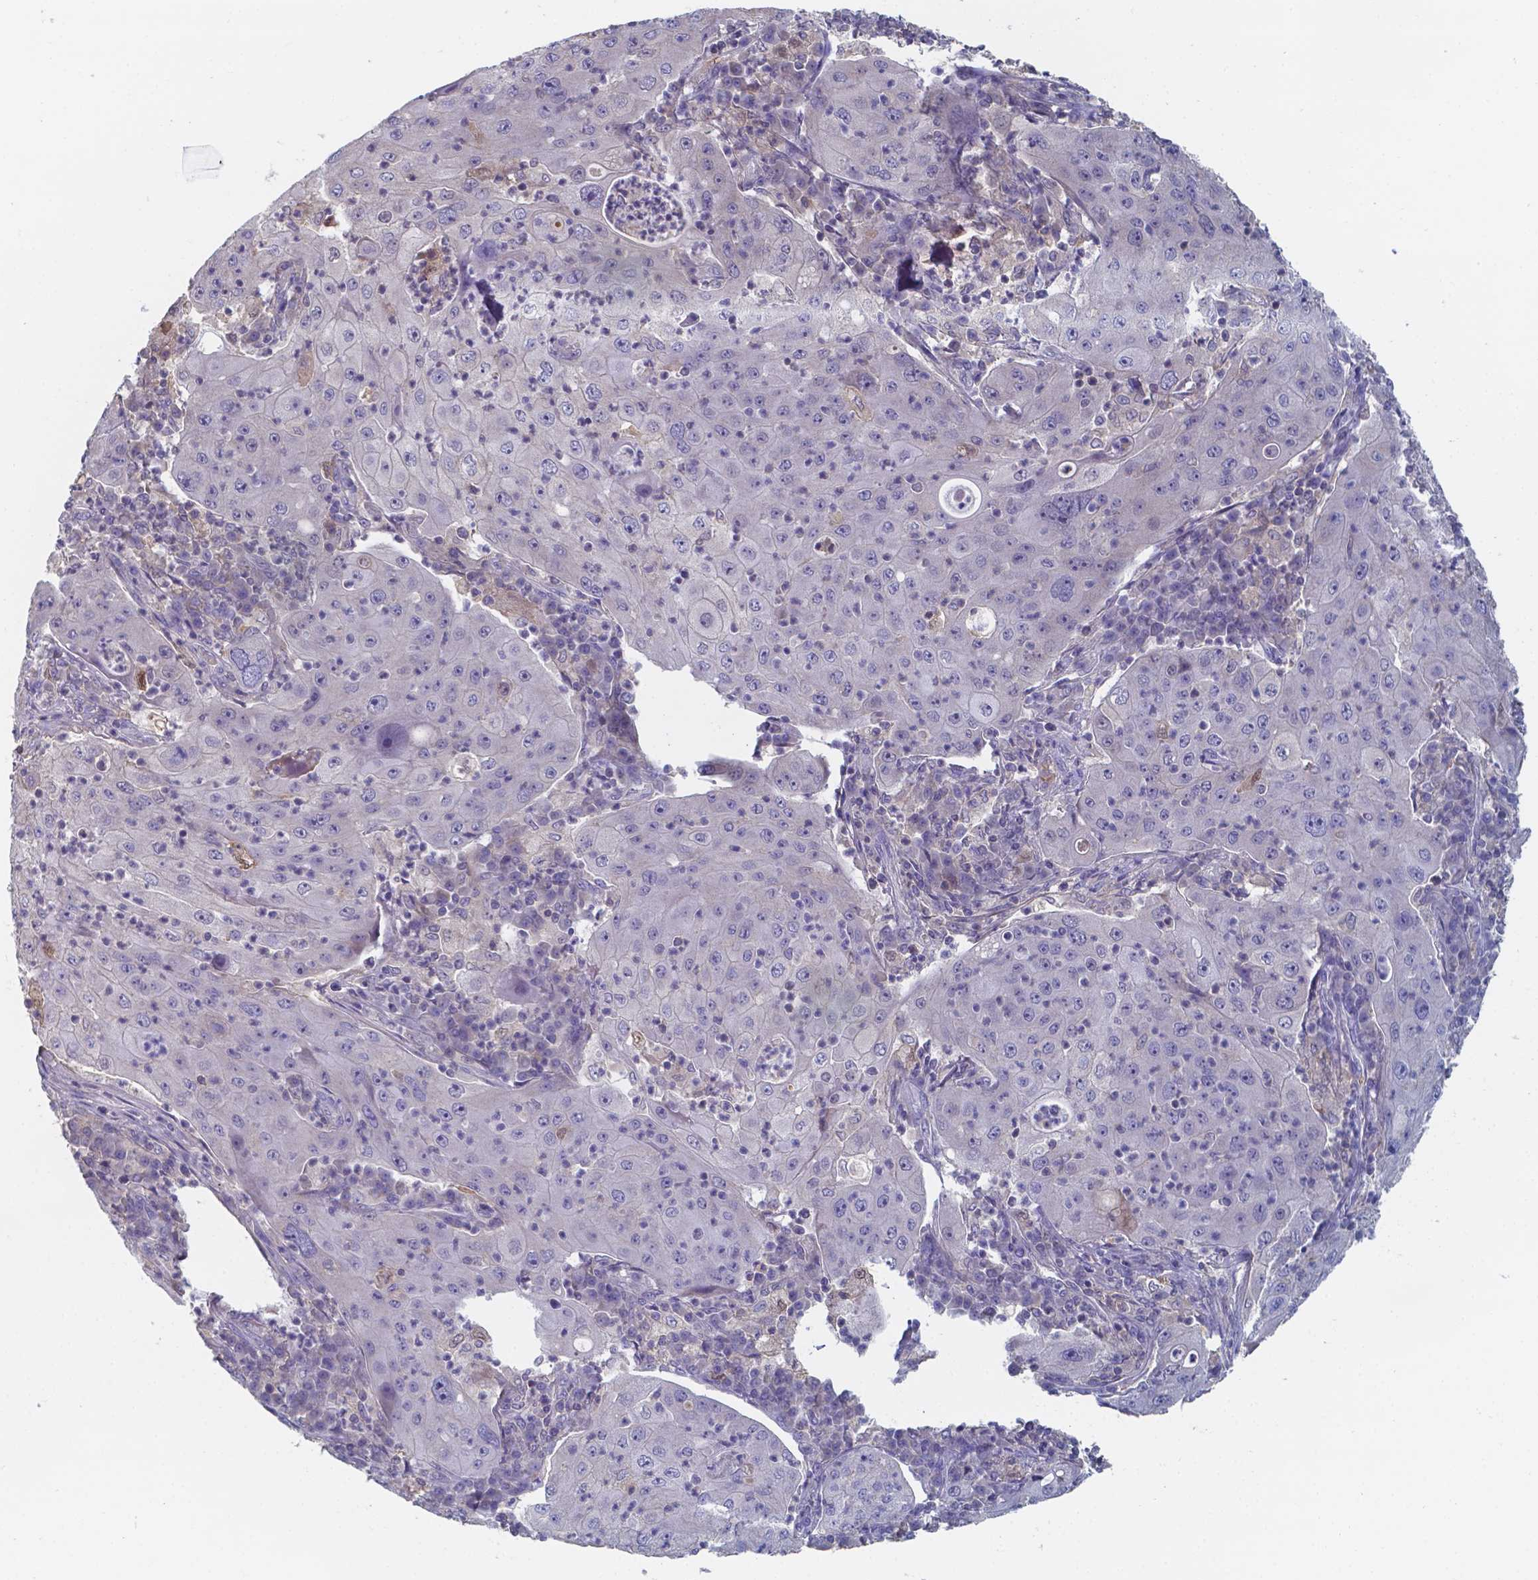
{"staining": {"intensity": "negative", "quantity": "none", "location": "none"}, "tissue": "lung cancer", "cell_type": "Tumor cells", "image_type": "cancer", "snomed": [{"axis": "morphology", "description": "Squamous cell carcinoma, NOS"}, {"axis": "topography", "description": "Lung"}], "caption": "Squamous cell carcinoma (lung) was stained to show a protein in brown. There is no significant expression in tumor cells.", "gene": "BTBD17", "patient": {"sex": "female", "age": 59}}